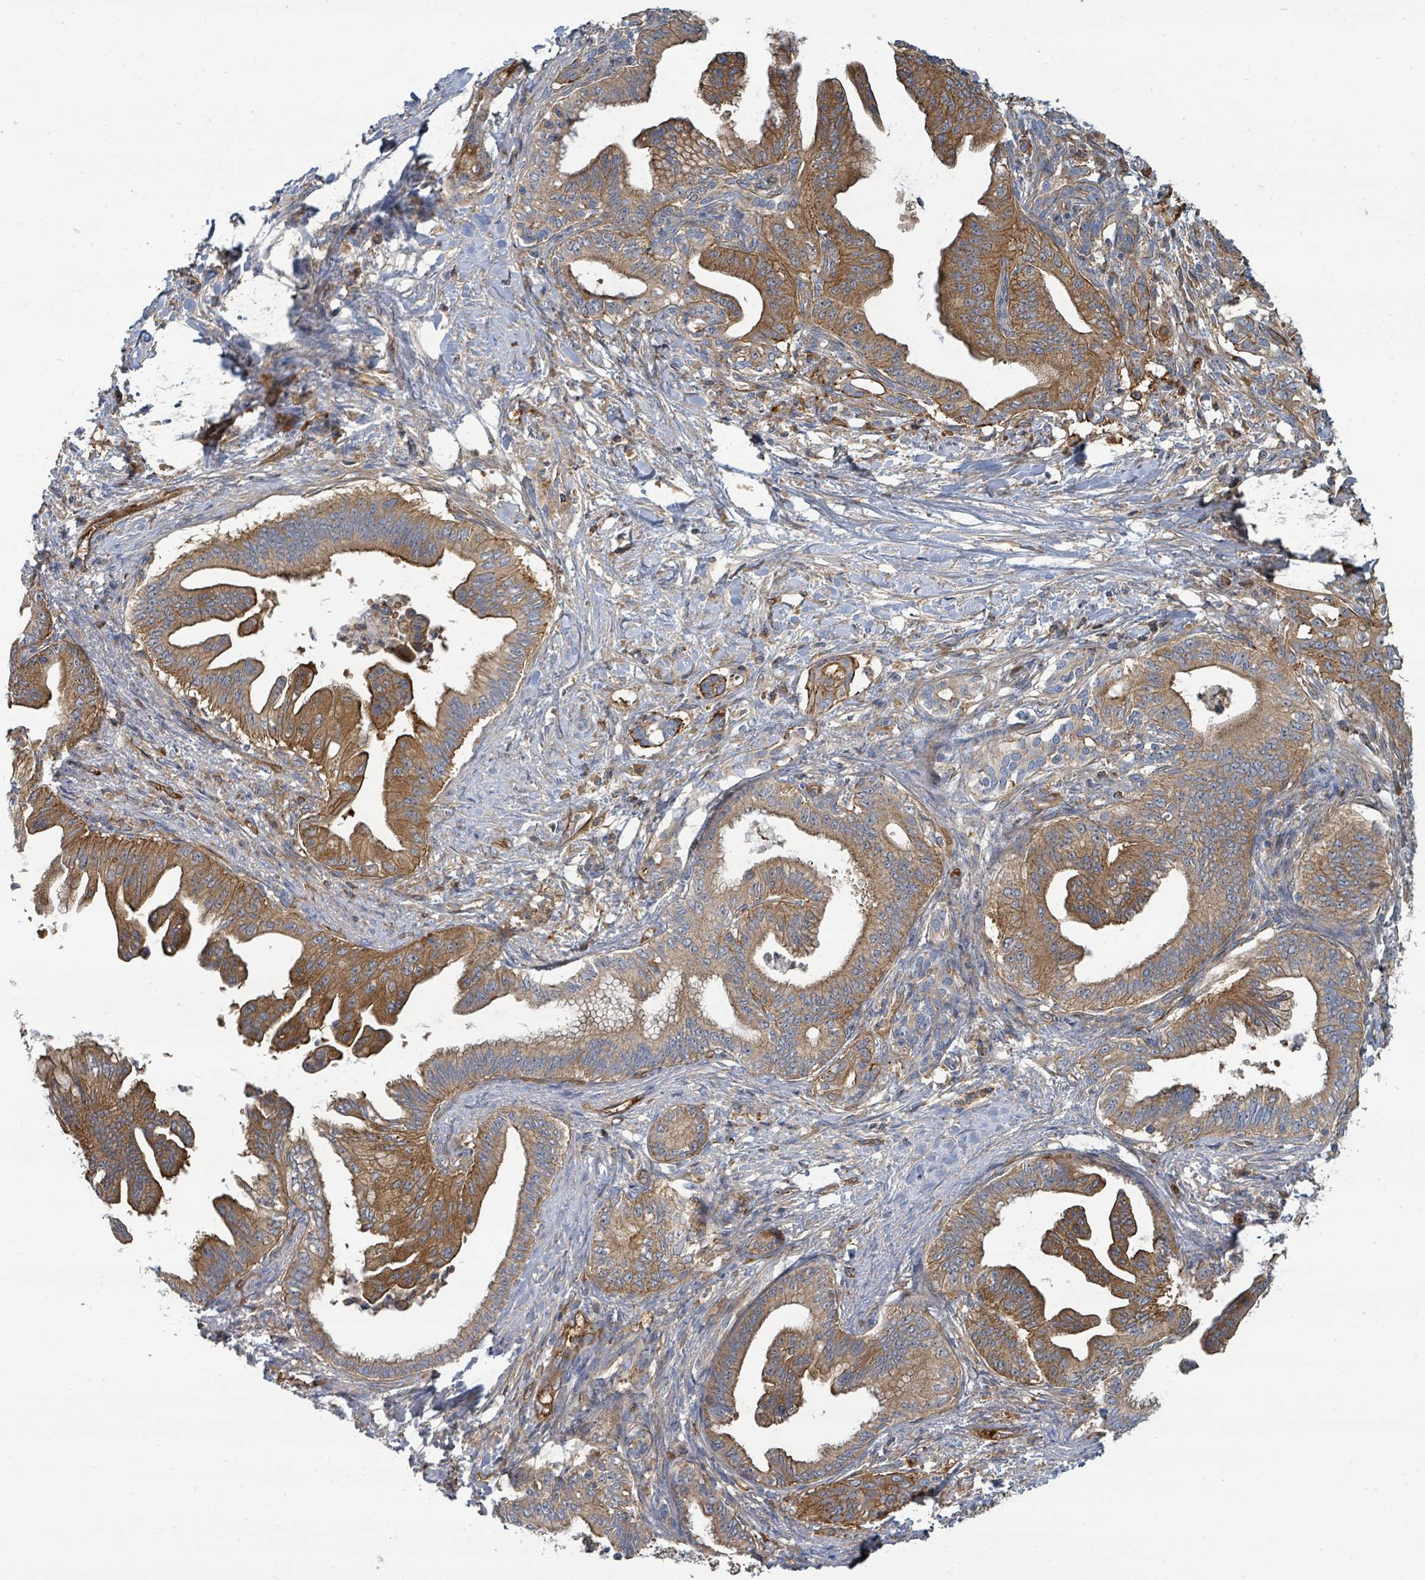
{"staining": {"intensity": "moderate", "quantity": ">75%", "location": "cytoplasmic/membranous"}, "tissue": "pancreatic cancer", "cell_type": "Tumor cells", "image_type": "cancer", "snomed": [{"axis": "morphology", "description": "Adenocarcinoma, NOS"}, {"axis": "topography", "description": "Pancreas"}], "caption": "Approximately >75% of tumor cells in human pancreatic cancer (adenocarcinoma) demonstrate moderate cytoplasmic/membranous protein expression as visualized by brown immunohistochemical staining.", "gene": "BOLA2B", "patient": {"sex": "male", "age": 58}}